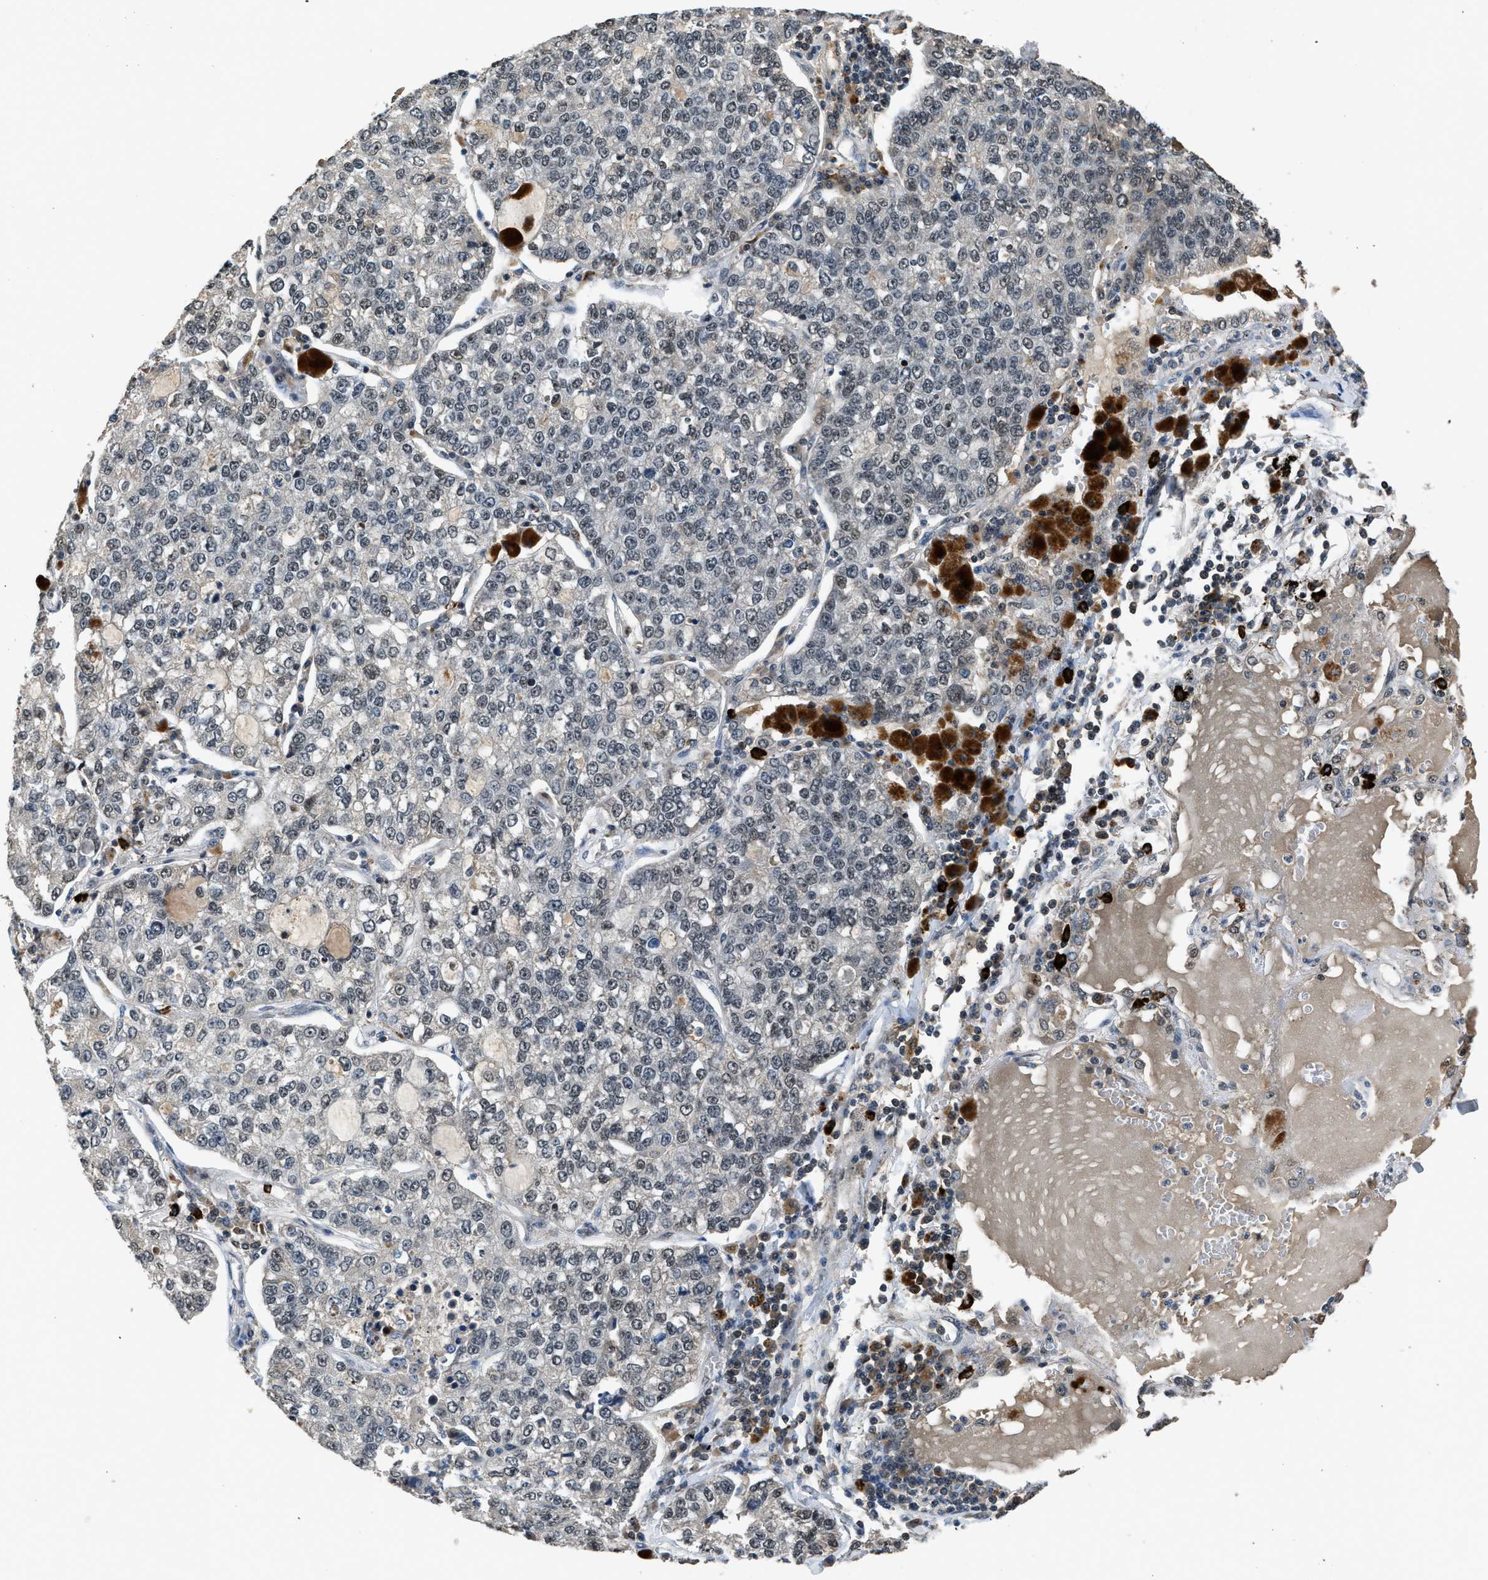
{"staining": {"intensity": "weak", "quantity": "<25%", "location": "nuclear"}, "tissue": "lung cancer", "cell_type": "Tumor cells", "image_type": "cancer", "snomed": [{"axis": "morphology", "description": "Adenocarcinoma, NOS"}, {"axis": "topography", "description": "Lung"}], "caption": "A micrograph of lung adenocarcinoma stained for a protein displays no brown staining in tumor cells. The staining is performed using DAB brown chromogen with nuclei counter-stained in using hematoxylin.", "gene": "SLC15A4", "patient": {"sex": "male", "age": 49}}